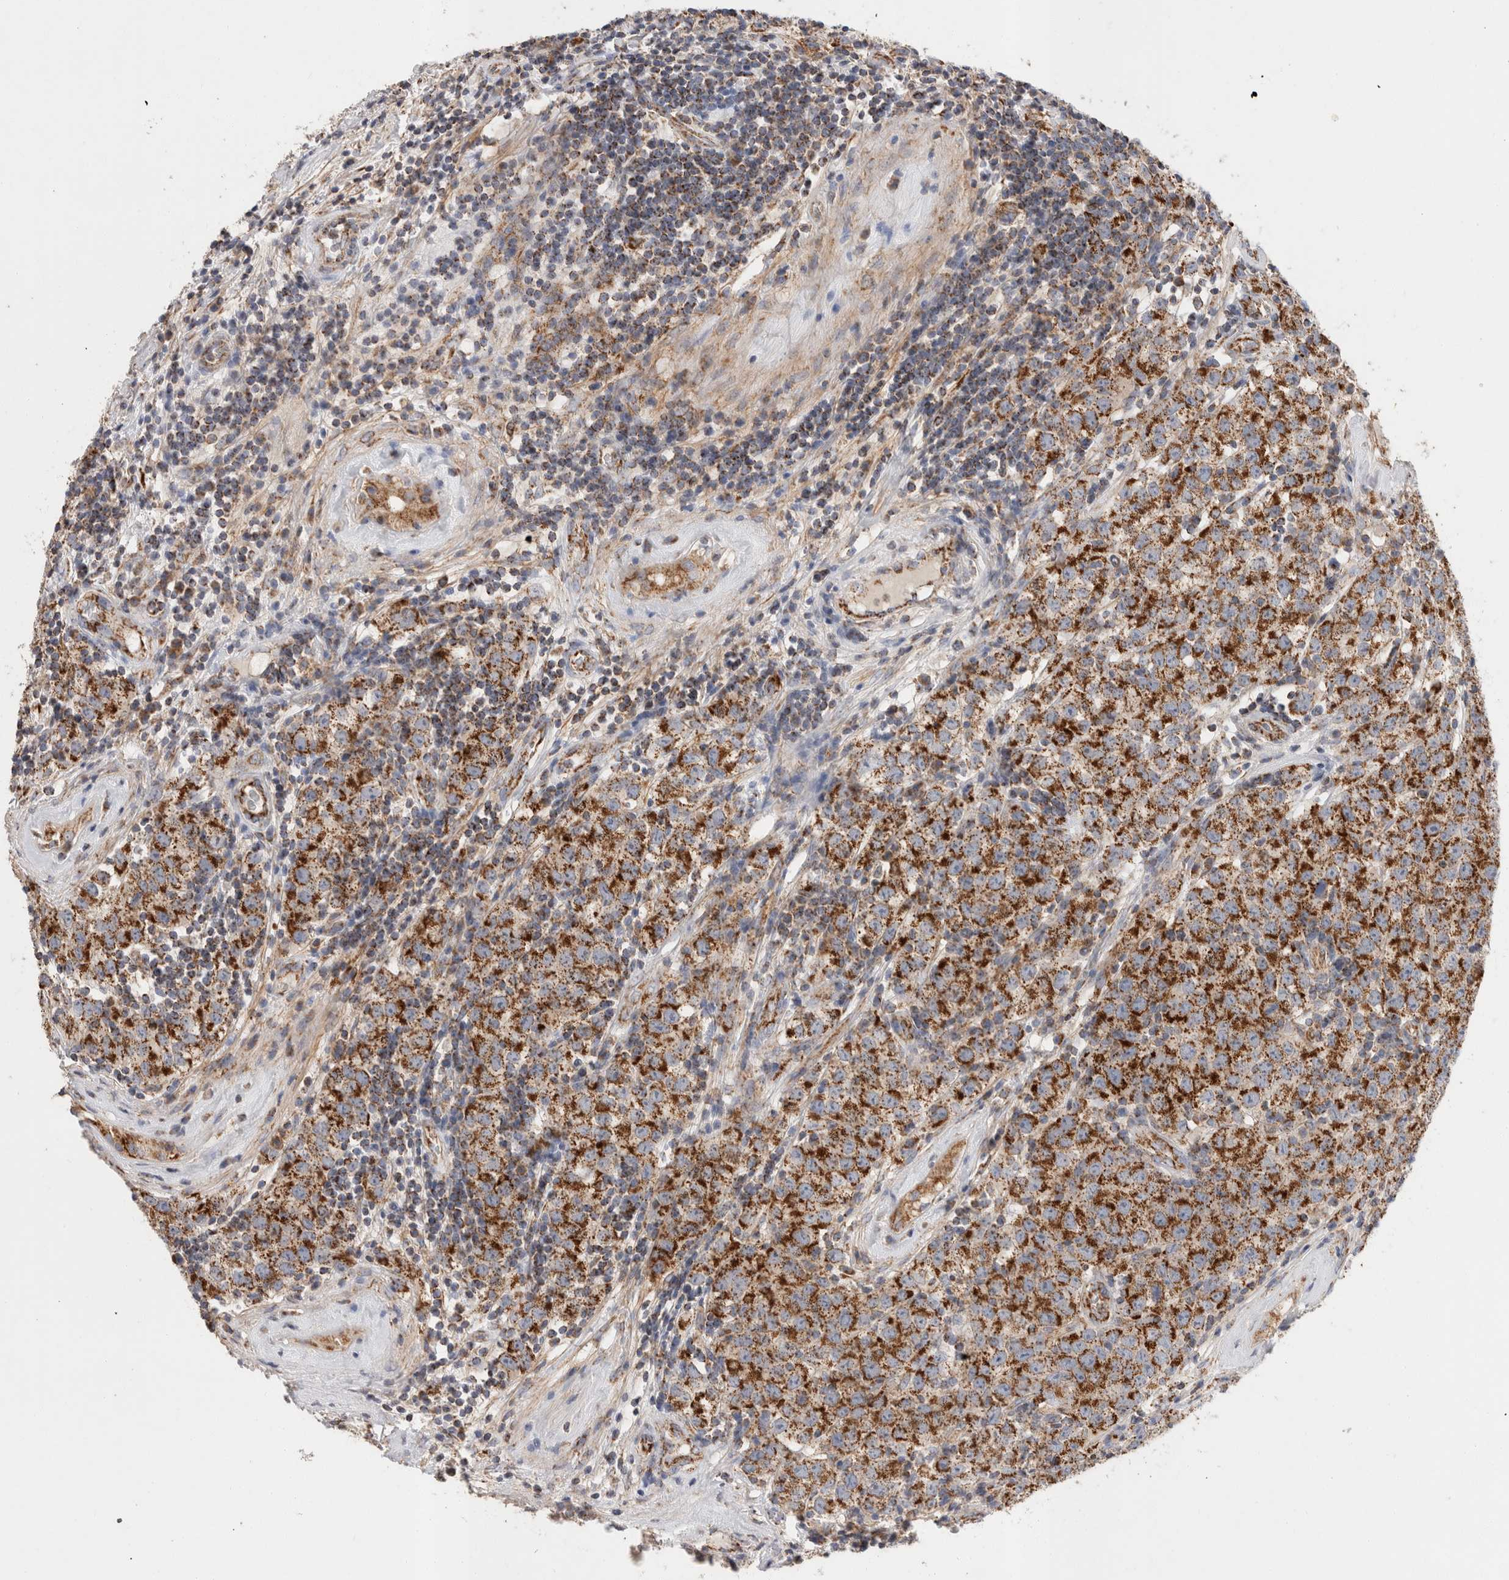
{"staining": {"intensity": "strong", "quantity": ">75%", "location": "cytoplasmic/membranous"}, "tissue": "testis cancer", "cell_type": "Tumor cells", "image_type": "cancer", "snomed": [{"axis": "morphology", "description": "Seminoma, NOS"}, {"axis": "morphology", "description": "Carcinoma, Embryonal, NOS"}, {"axis": "topography", "description": "Testis"}], "caption": "Testis embryonal carcinoma was stained to show a protein in brown. There is high levels of strong cytoplasmic/membranous staining in about >75% of tumor cells. The staining is performed using DAB (3,3'-diaminobenzidine) brown chromogen to label protein expression. The nuclei are counter-stained blue using hematoxylin.", "gene": "IARS2", "patient": {"sex": "male", "age": 28}}